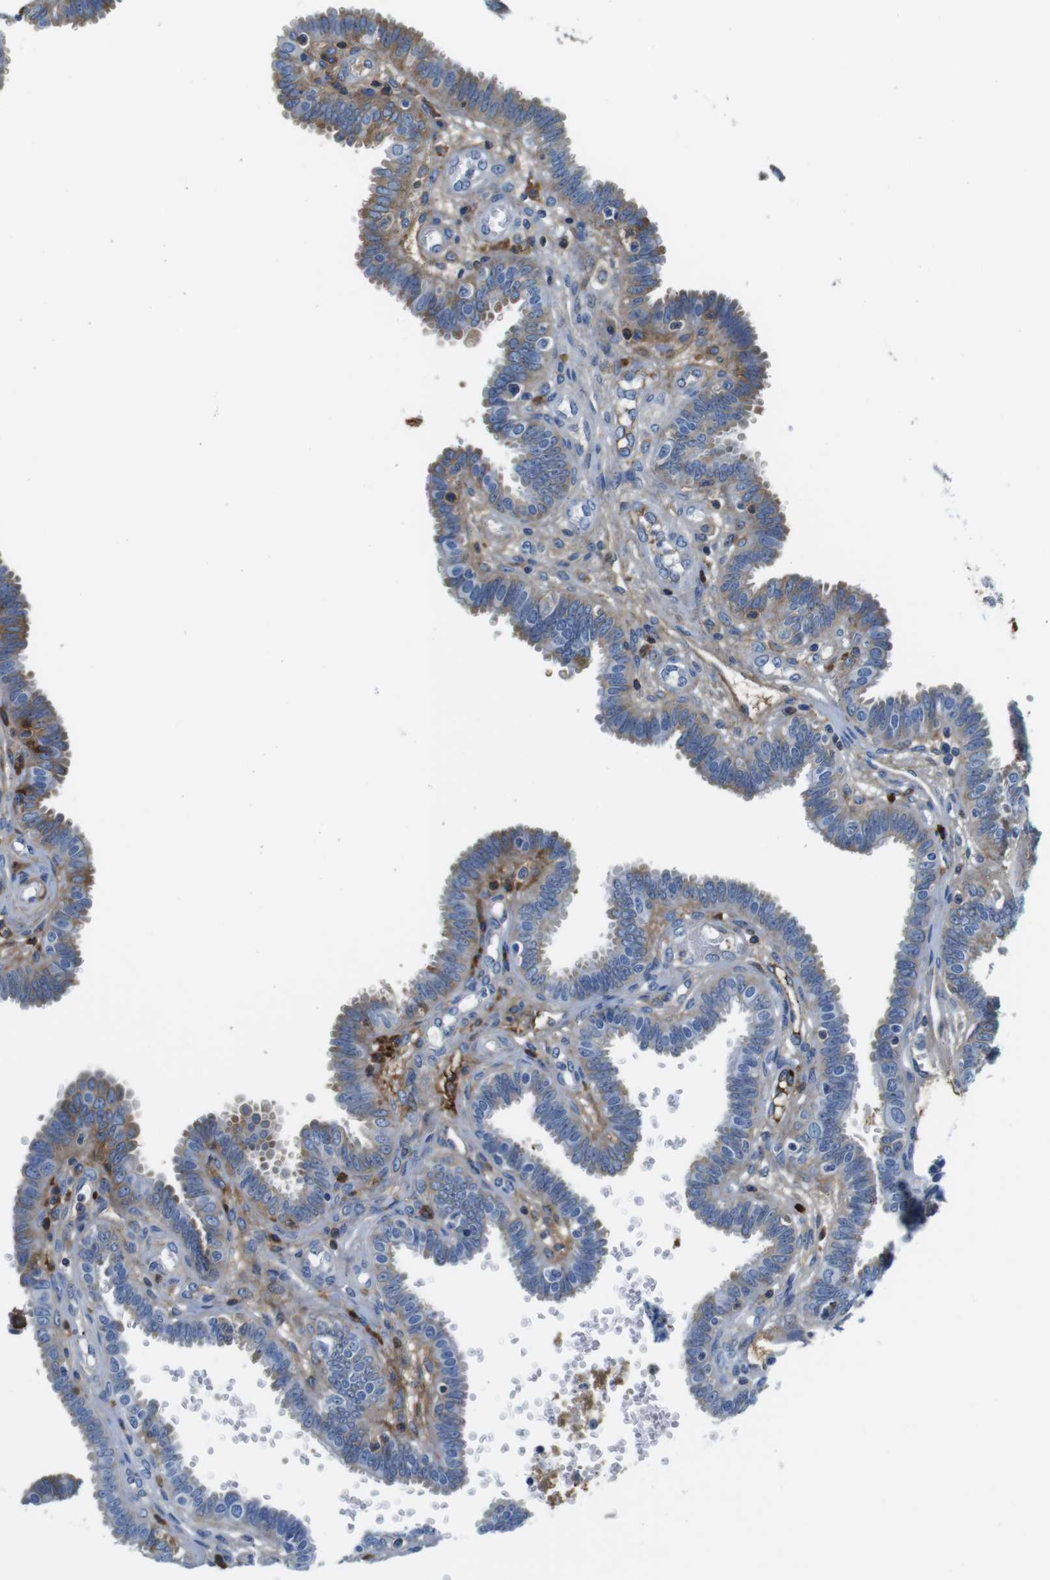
{"staining": {"intensity": "moderate", "quantity": "25%-75%", "location": "cytoplasmic/membranous"}, "tissue": "fallopian tube", "cell_type": "Glandular cells", "image_type": "normal", "snomed": [{"axis": "morphology", "description": "Normal tissue, NOS"}, {"axis": "topography", "description": "Fallopian tube"}], "caption": "High-power microscopy captured an immunohistochemistry photomicrograph of normal fallopian tube, revealing moderate cytoplasmic/membranous staining in about 25%-75% of glandular cells. (DAB (3,3'-diaminobenzidine) IHC with brightfield microscopy, high magnification).", "gene": "IGKC", "patient": {"sex": "female", "age": 32}}